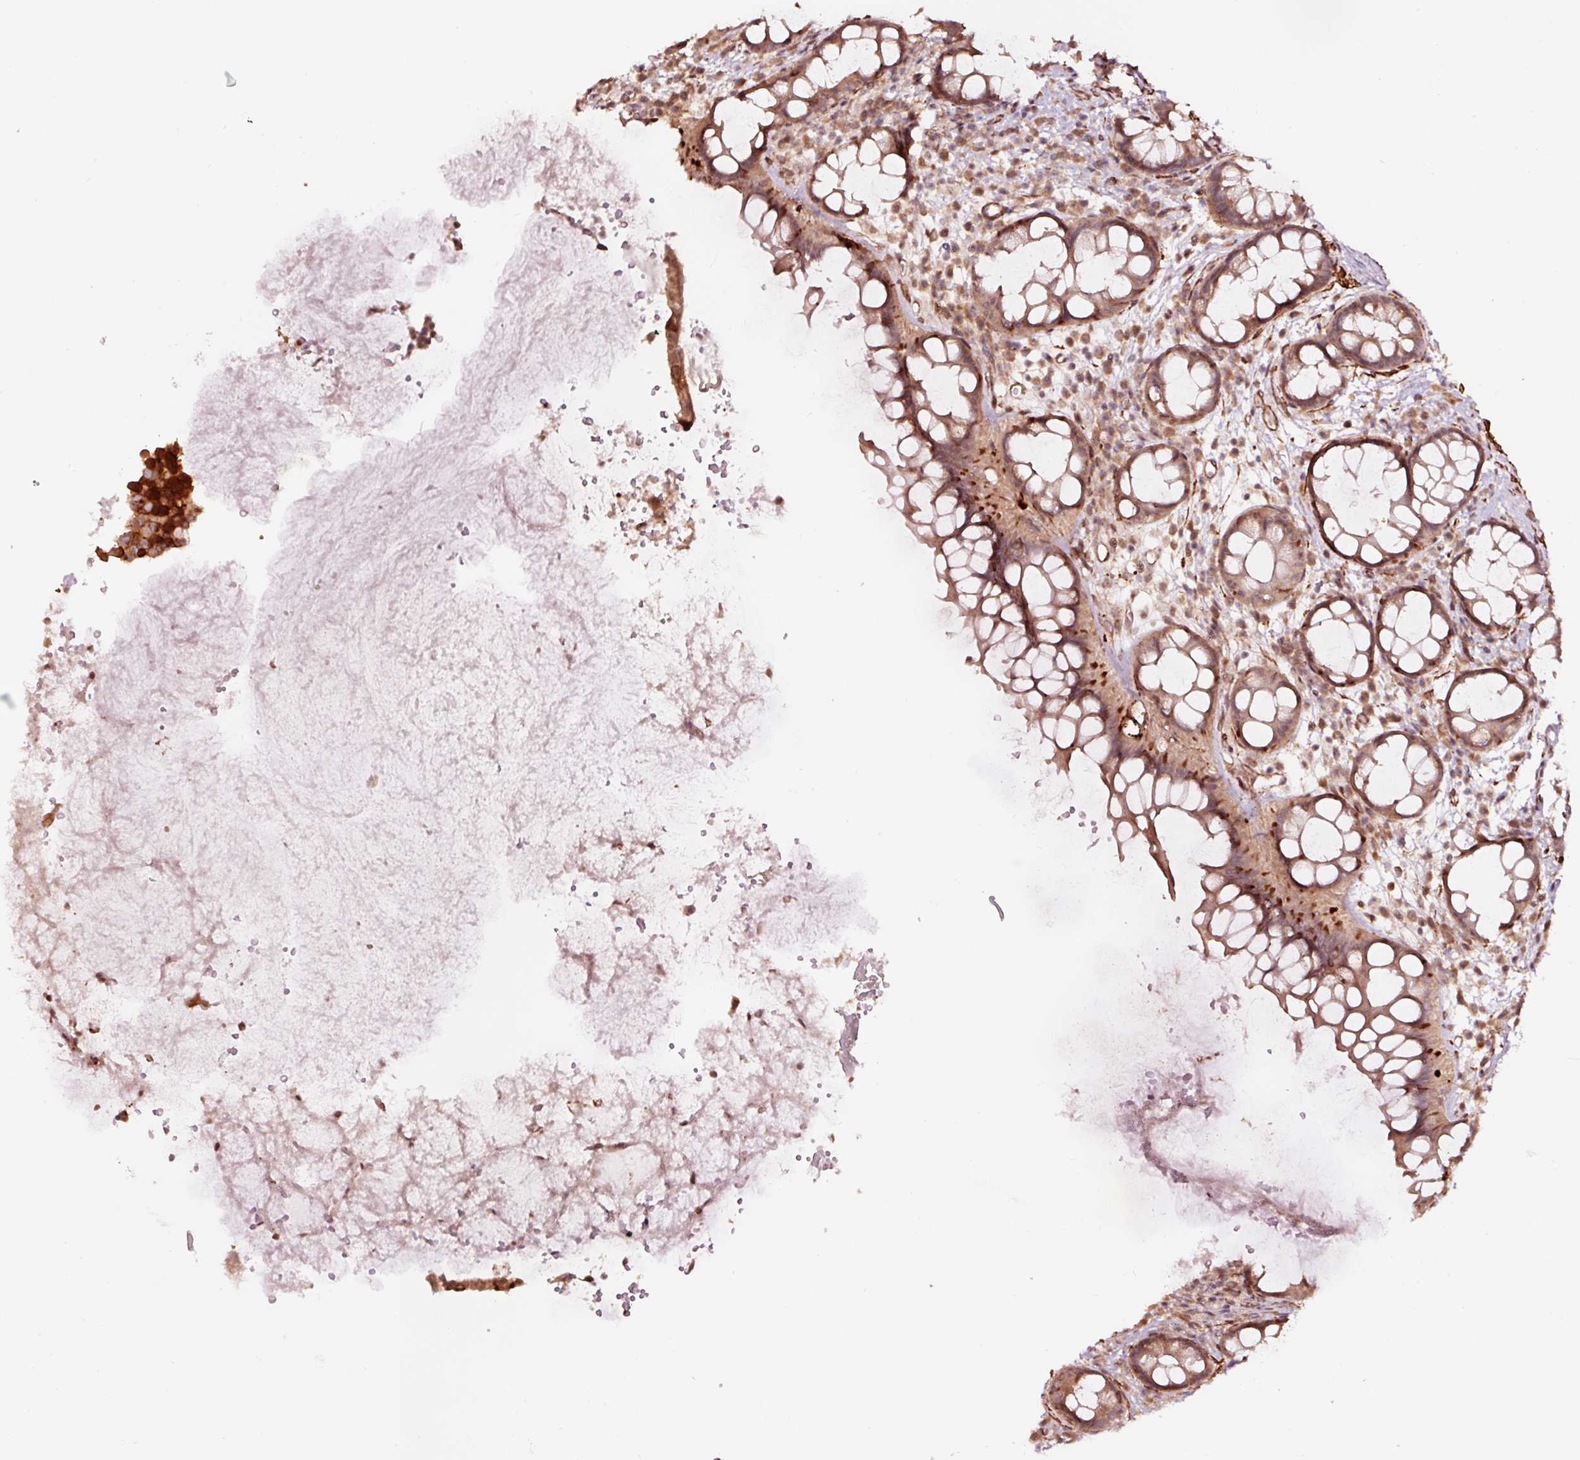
{"staining": {"intensity": "moderate", "quantity": "25%-75%", "location": "cytoplasmic/membranous"}, "tissue": "rectum", "cell_type": "Glandular cells", "image_type": "normal", "snomed": [{"axis": "morphology", "description": "Normal tissue, NOS"}, {"axis": "topography", "description": "Rectum"}, {"axis": "topography", "description": "Peripheral nerve tissue"}], "caption": "The image shows a brown stain indicating the presence of a protein in the cytoplasmic/membranous of glandular cells in rectum.", "gene": "TPM1", "patient": {"sex": "female", "age": 69}}